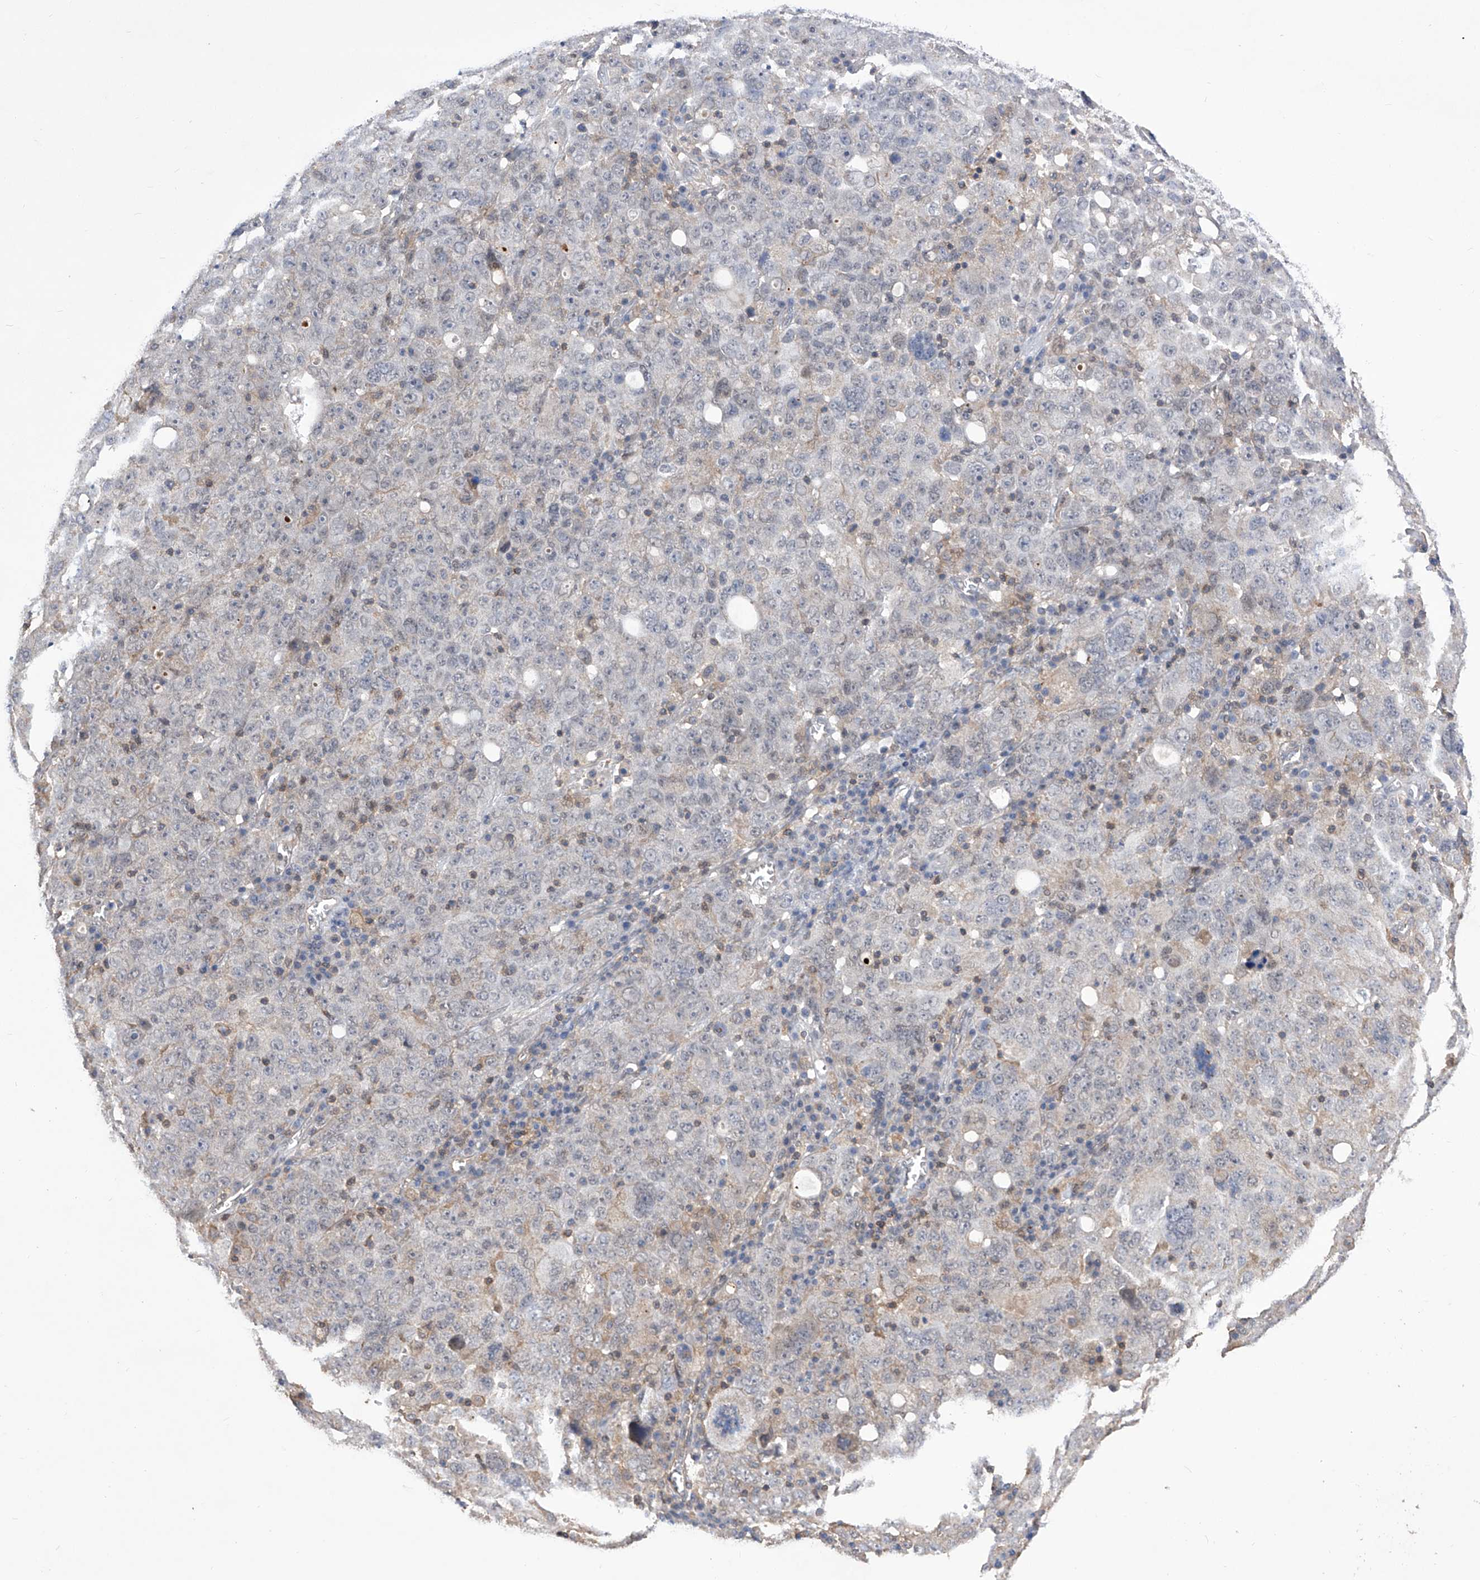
{"staining": {"intensity": "negative", "quantity": "none", "location": "none"}, "tissue": "ovarian cancer", "cell_type": "Tumor cells", "image_type": "cancer", "snomed": [{"axis": "morphology", "description": "Carcinoma, endometroid"}, {"axis": "topography", "description": "Ovary"}], "caption": "Endometroid carcinoma (ovarian) stained for a protein using immunohistochemistry demonstrates no expression tumor cells.", "gene": "KIFC2", "patient": {"sex": "female", "age": 62}}